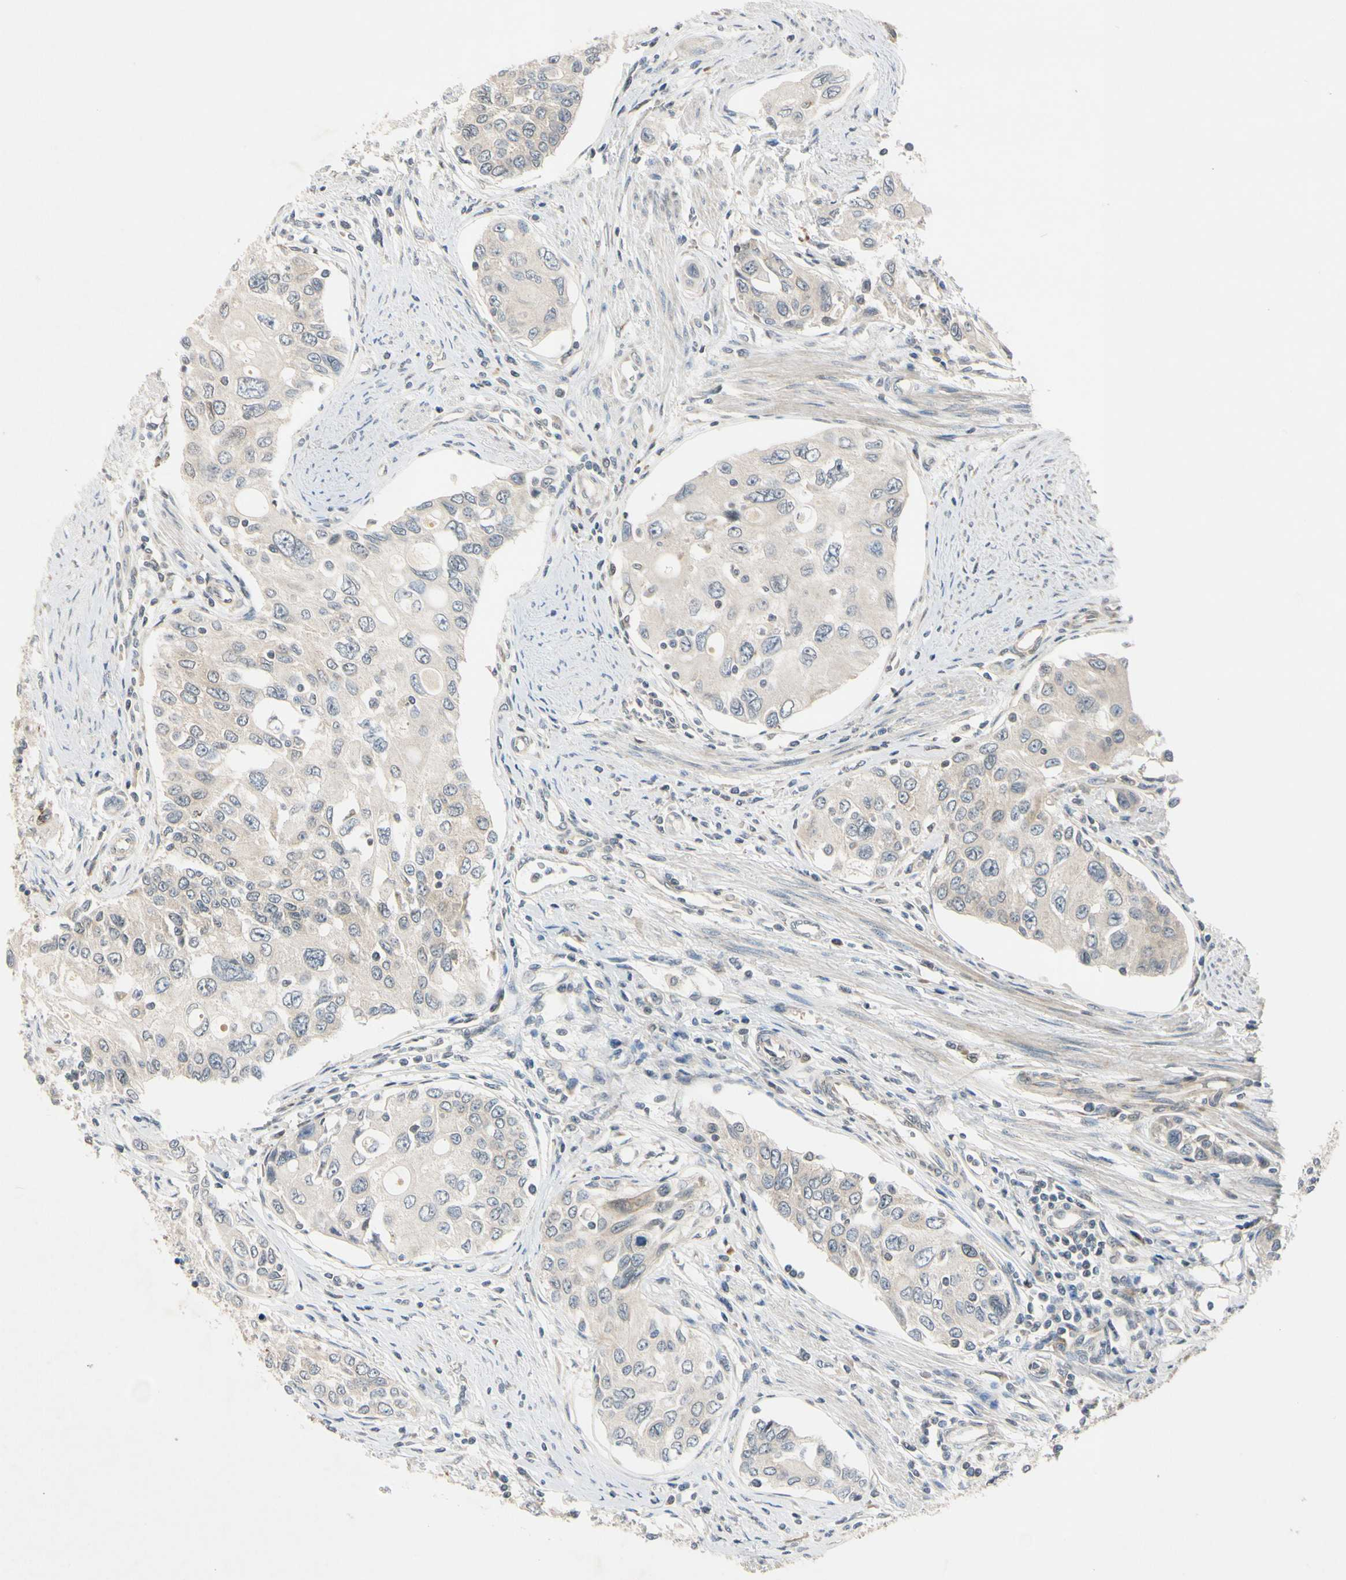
{"staining": {"intensity": "negative", "quantity": "none", "location": "none"}, "tissue": "urothelial cancer", "cell_type": "Tumor cells", "image_type": "cancer", "snomed": [{"axis": "morphology", "description": "Urothelial carcinoma, High grade"}, {"axis": "topography", "description": "Urinary bladder"}], "caption": "Photomicrograph shows no protein expression in tumor cells of urothelial cancer tissue.", "gene": "RPS6KB2", "patient": {"sex": "female", "age": 56}}